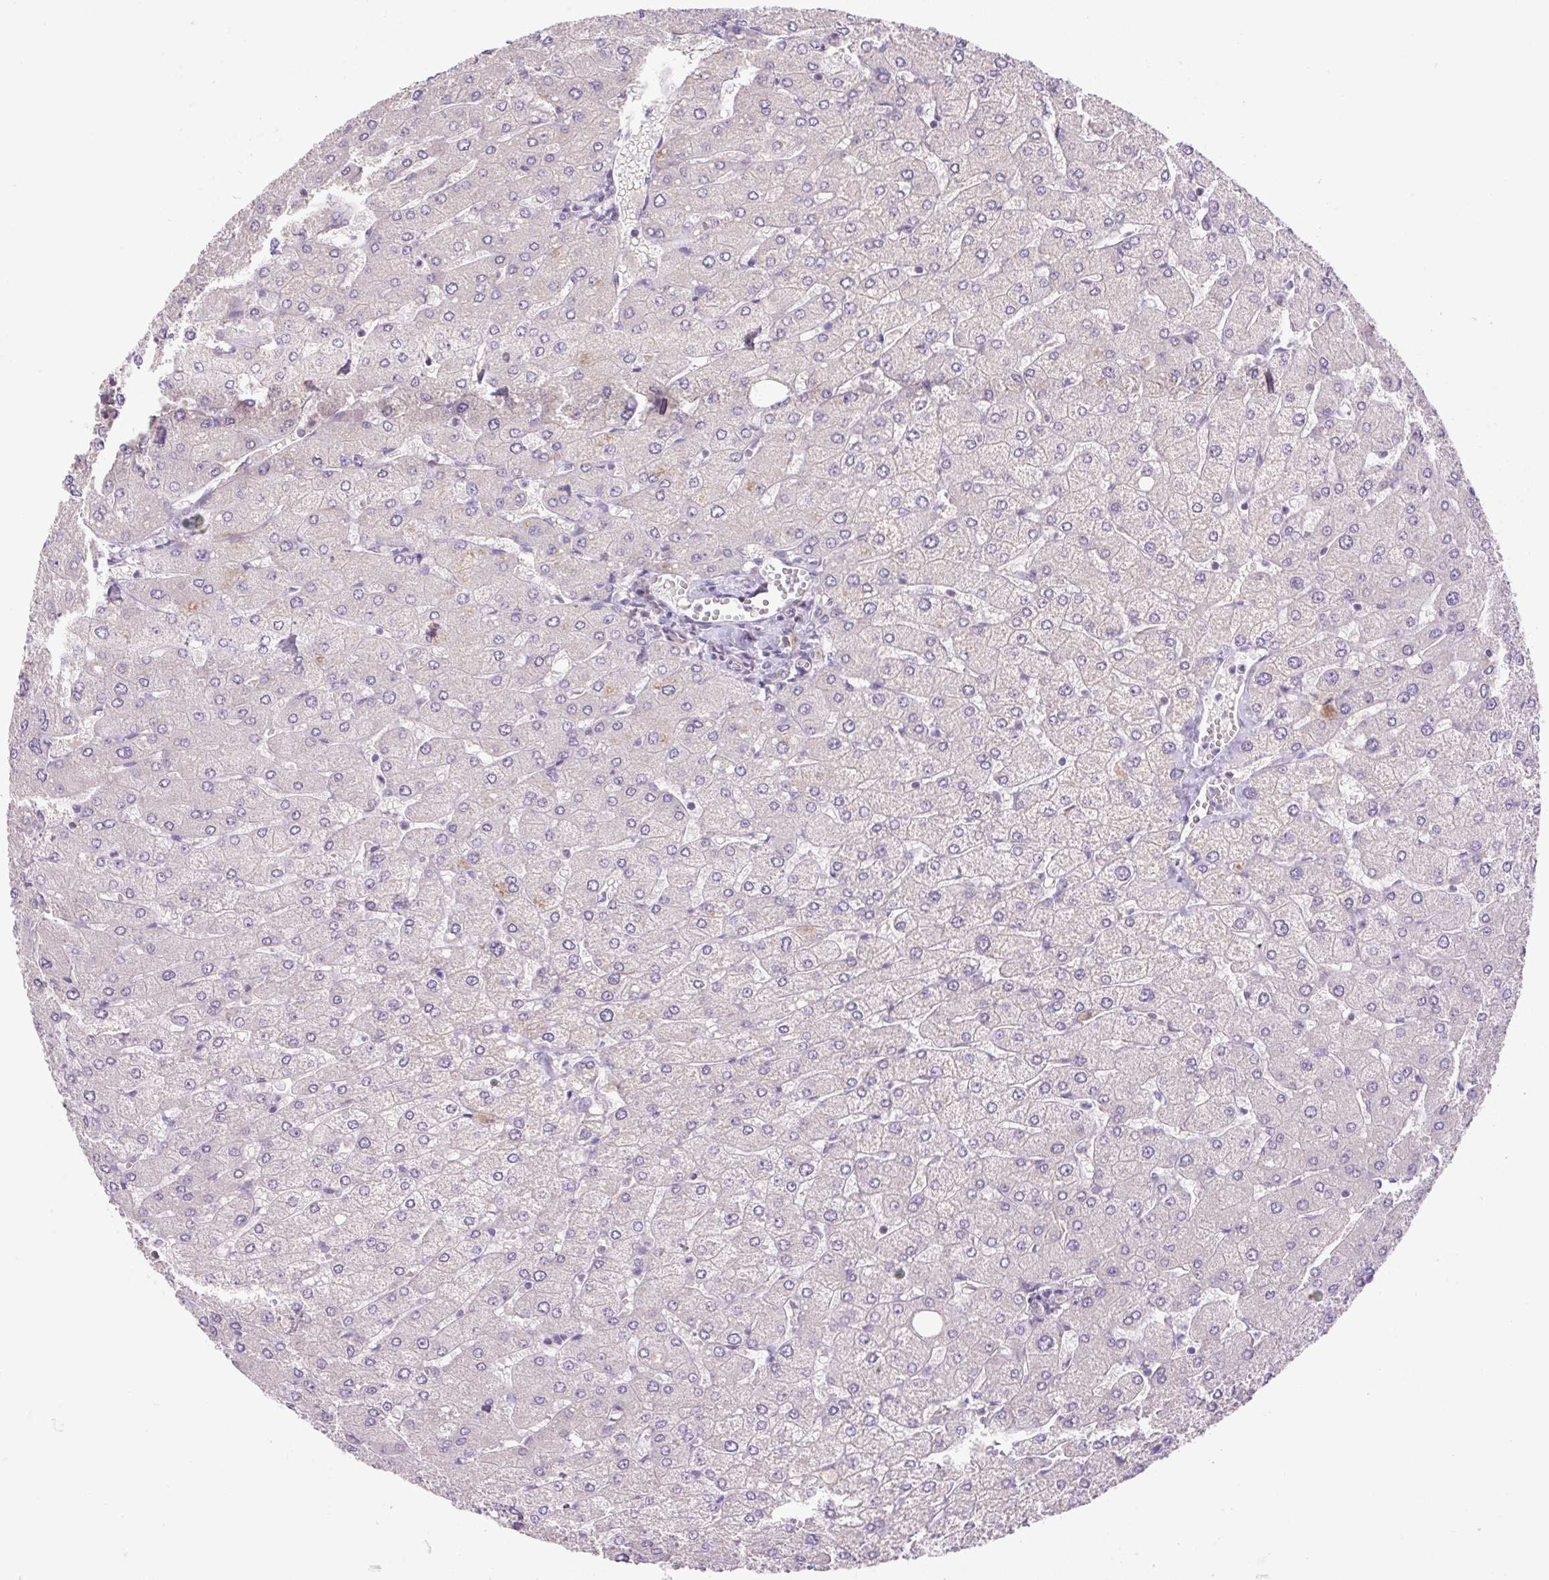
{"staining": {"intensity": "negative", "quantity": "none", "location": "none"}, "tissue": "liver", "cell_type": "Cholangiocytes", "image_type": "normal", "snomed": [{"axis": "morphology", "description": "Normal tissue, NOS"}, {"axis": "topography", "description": "Liver"}], "caption": "This is a image of immunohistochemistry staining of normal liver, which shows no expression in cholangiocytes.", "gene": "COX8A", "patient": {"sex": "male", "age": 55}}